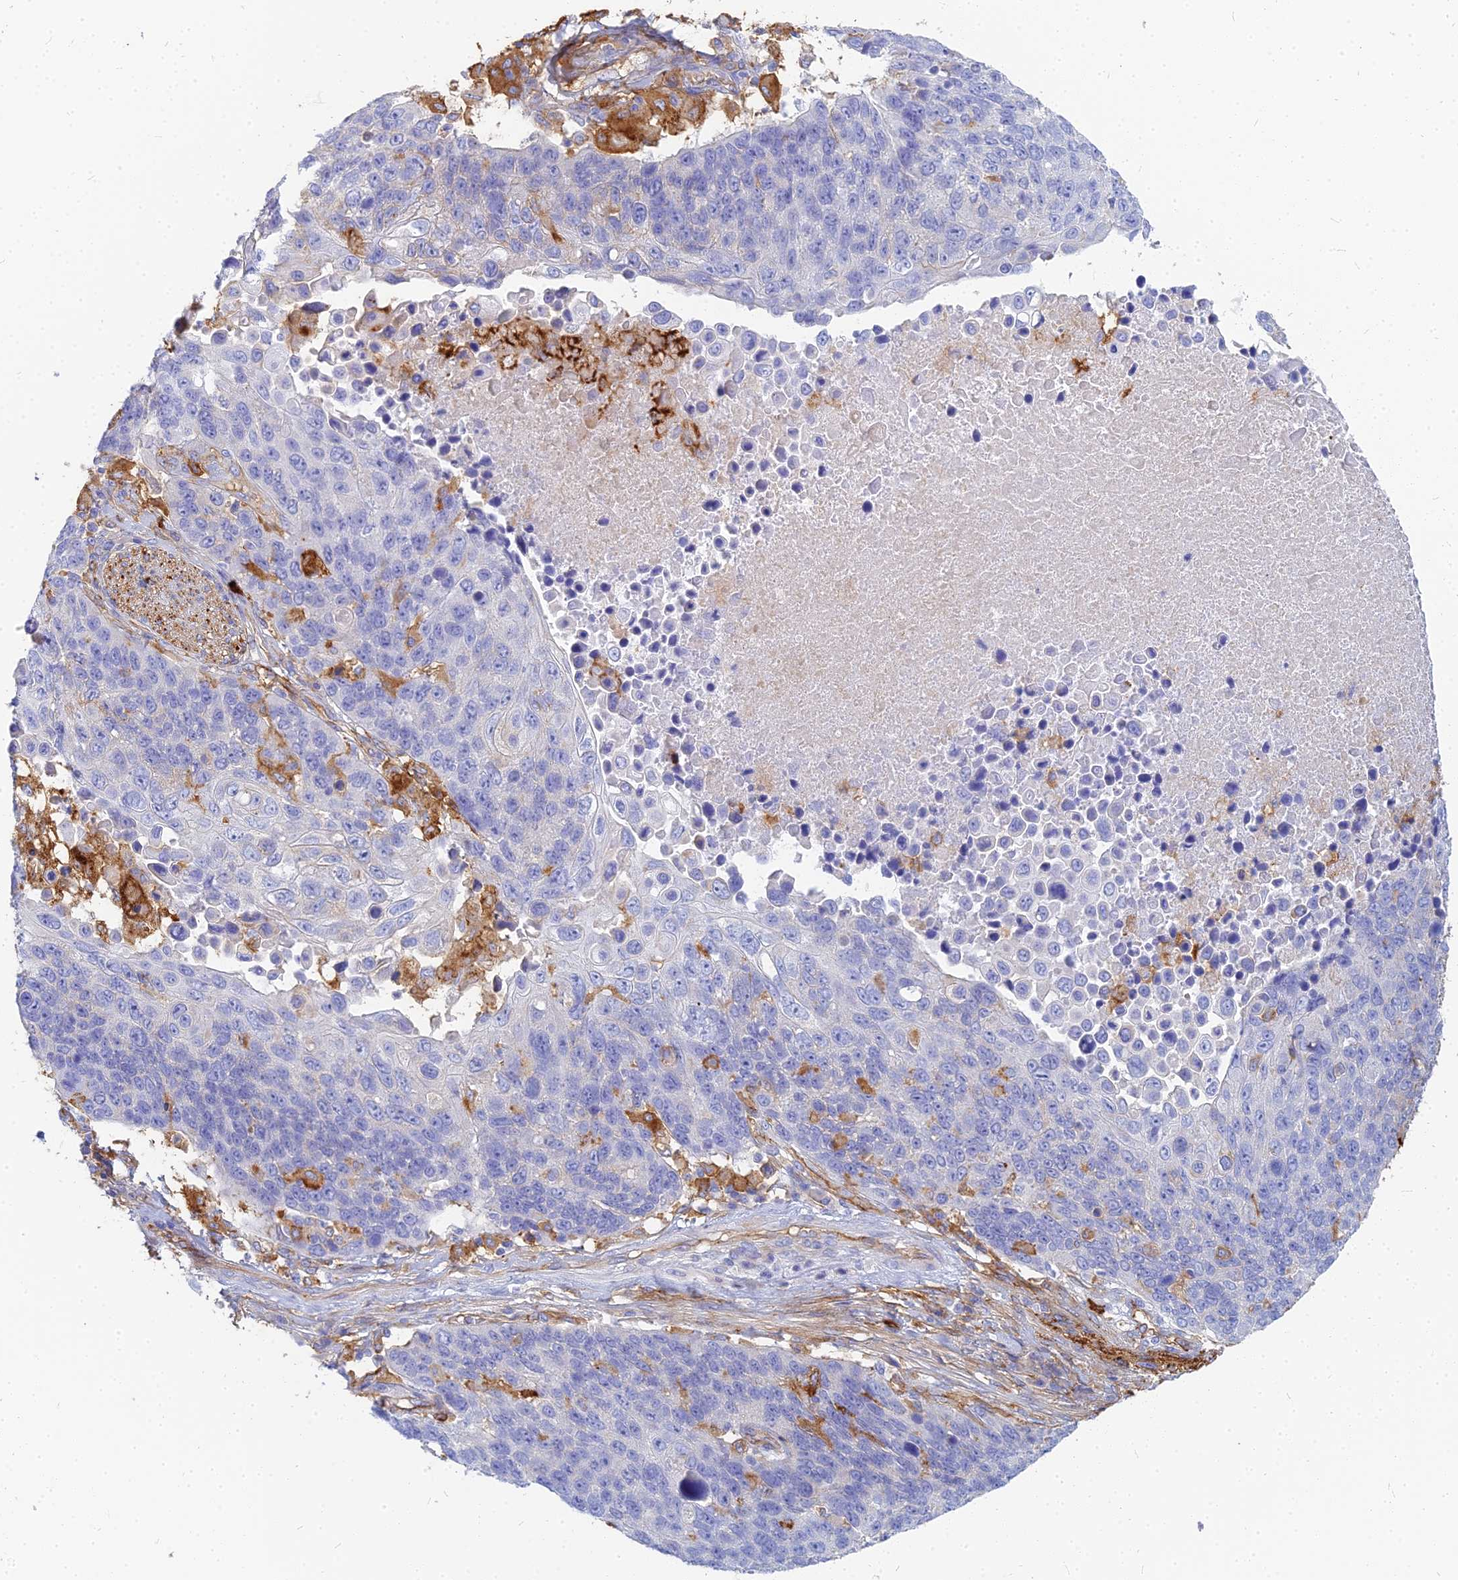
{"staining": {"intensity": "negative", "quantity": "none", "location": "none"}, "tissue": "lung cancer", "cell_type": "Tumor cells", "image_type": "cancer", "snomed": [{"axis": "morphology", "description": "Normal tissue, NOS"}, {"axis": "morphology", "description": "Squamous cell carcinoma, NOS"}, {"axis": "topography", "description": "Lymph node"}, {"axis": "topography", "description": "Lung"}], "caption": "Protein analysis of lung squamous cell carcinoma reveals no significant positivity in tumor cells.", "gene": "VAT1", "patient": {"sex": "male", "age": 66}}